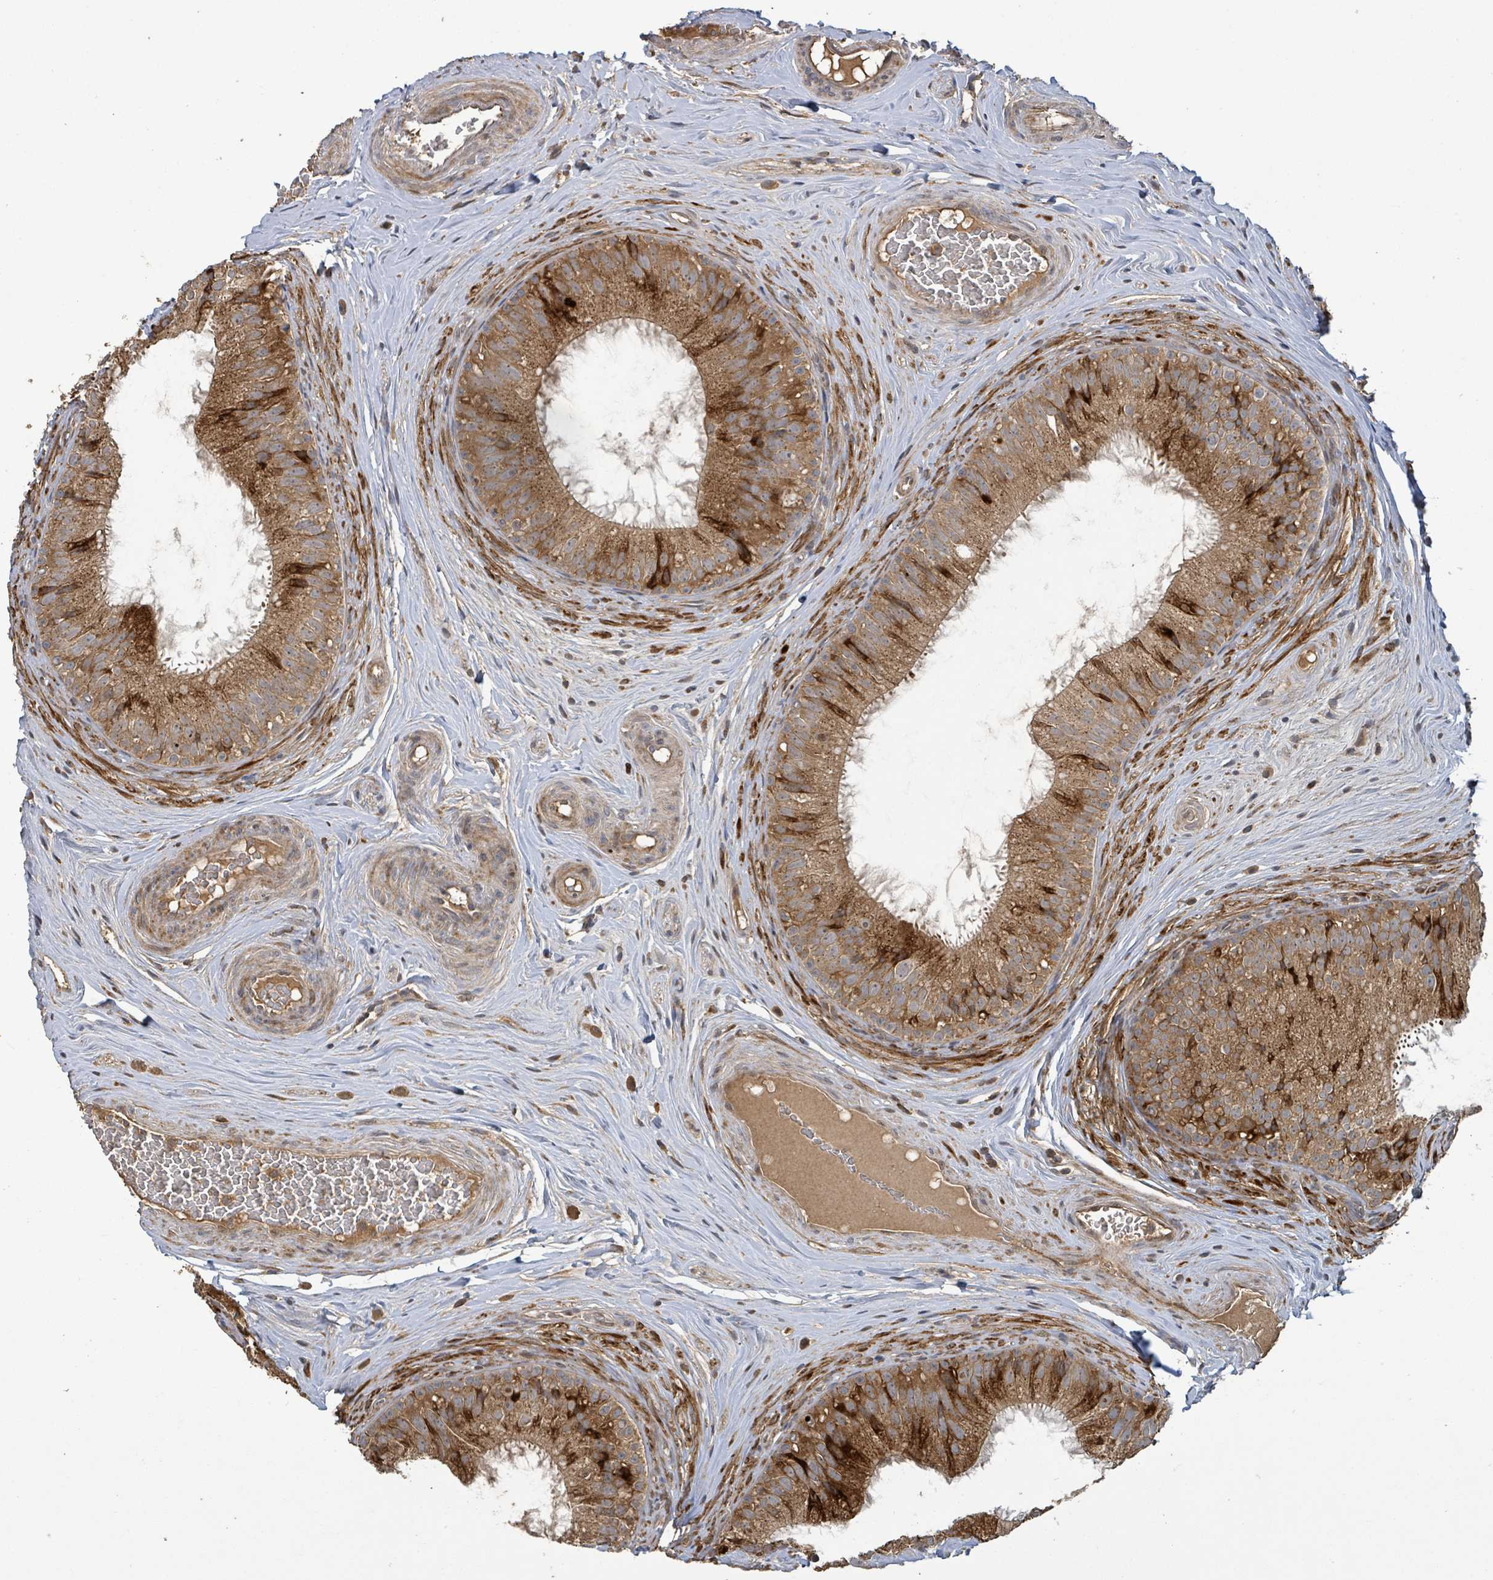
{"staining": {"intensity": "strong", "quantity": ">75%", "location": "cytoplasmic/membranous"}, "tissue": "epididymis", "cell_type": "Glandular cells", "image_type": "normal", "snomed": [{"axis": "morphology", "description": "Normal tissue, NOS"}, {"axis": "topography", "description": "Epididymis"}], "caption": "Unremarkable epididymis was stained to show a protein in brown. There is high levels of strong cytoplasmic/membranous positivity in about >75% of glandular cells.", "gene": "STARD4", "patient": {"sex": "male", "age": 34}}